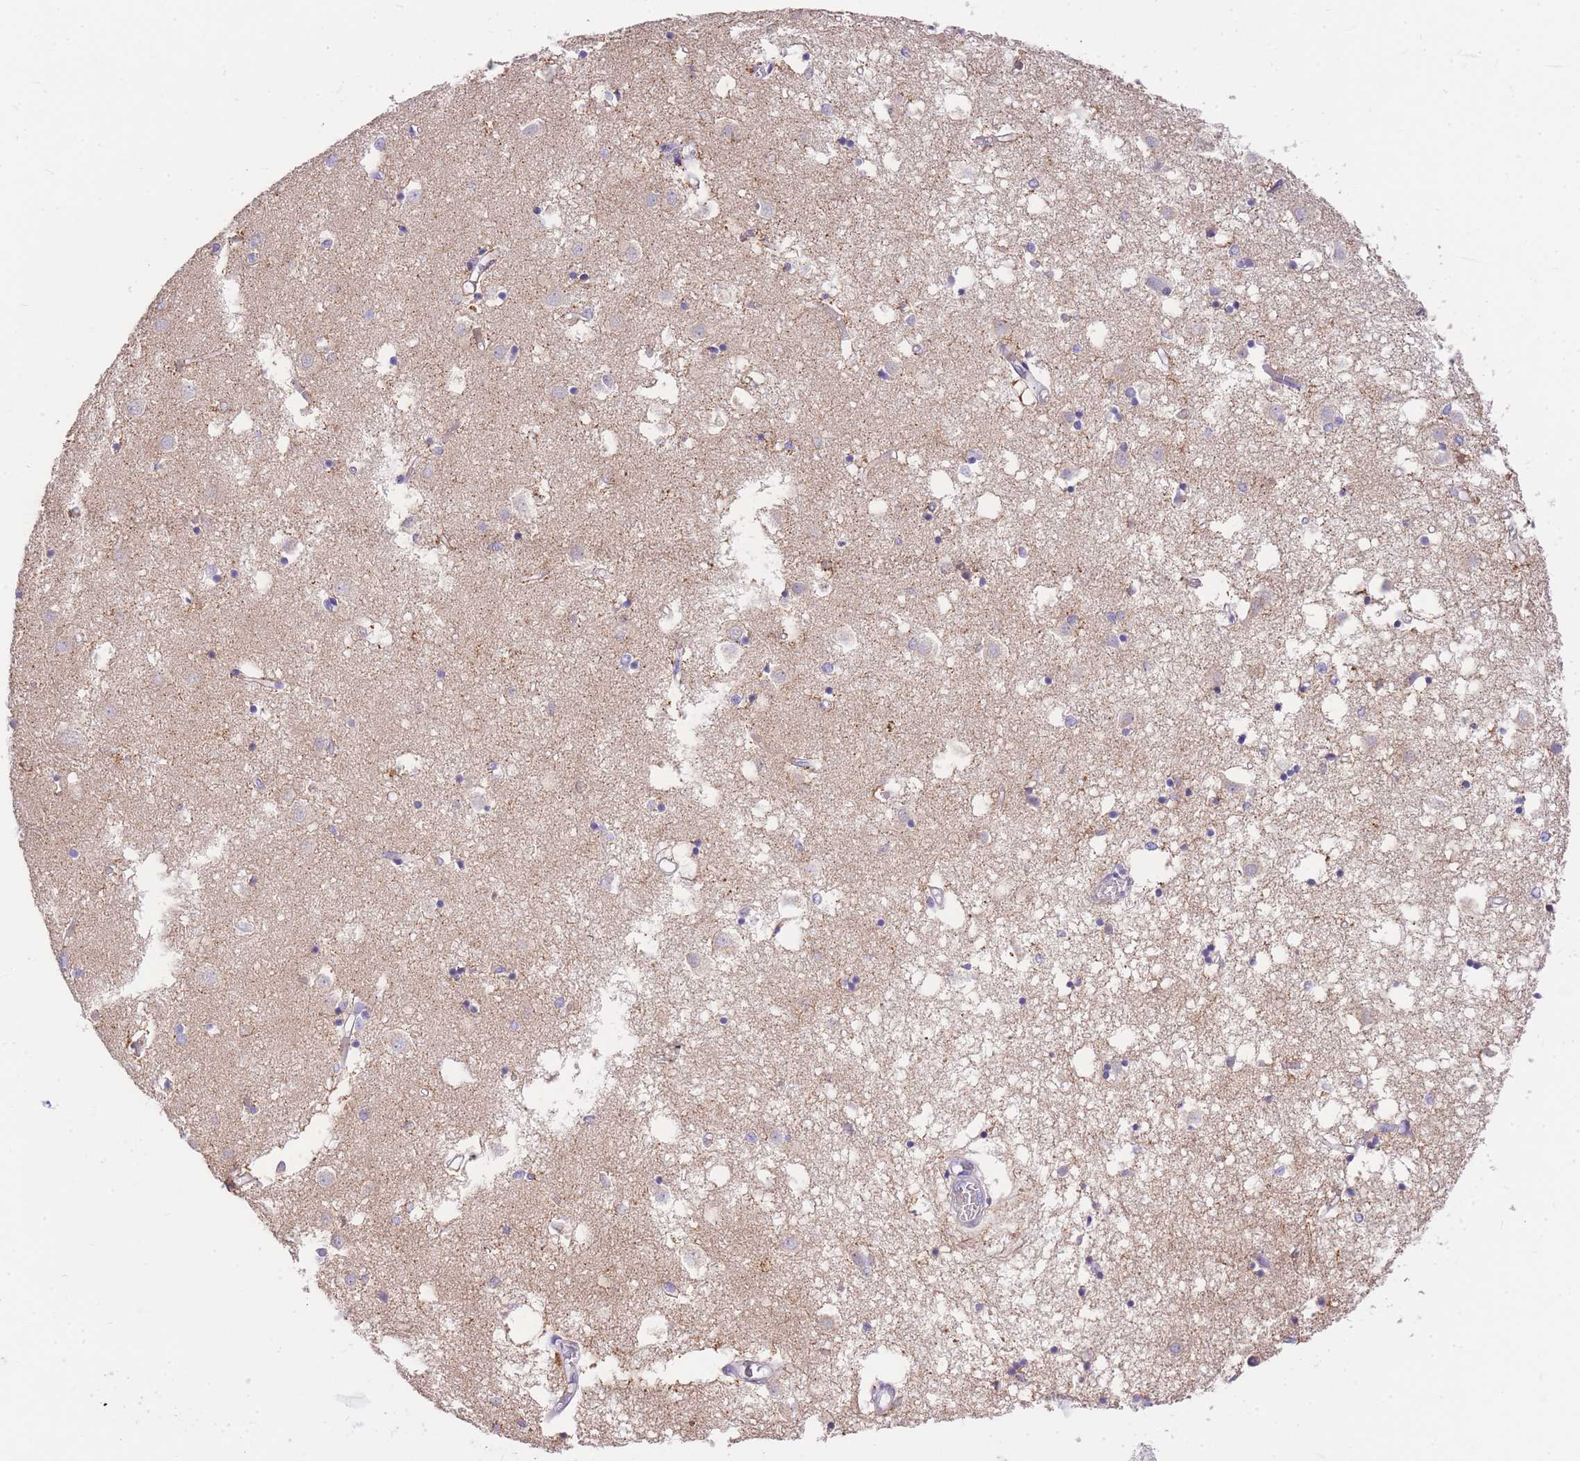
{"staining": {"intensity": "negative", "quantity": "none", "location": "none"}, "tissue": "caudate", "cell_type": "Glial cells", "image_type": "normal", "snomed": [{"axis": "morphology", "description": "Normal tissue, NOS"}, {"axis": "topography", "description": "Lateral ventricle wall"}], "caption": "This is a photomicrograph of immunohistochemistry (IHC) staining of unremarkable caudate, which shows no expression in glial cells. (Brightfield microscopy of DAB (3,3'-diaminobenzidine) immunohistochemistry (IHC) at high magnification).", "gene": "C2orf88", "patient": {"sex": "male", "age": 70}}